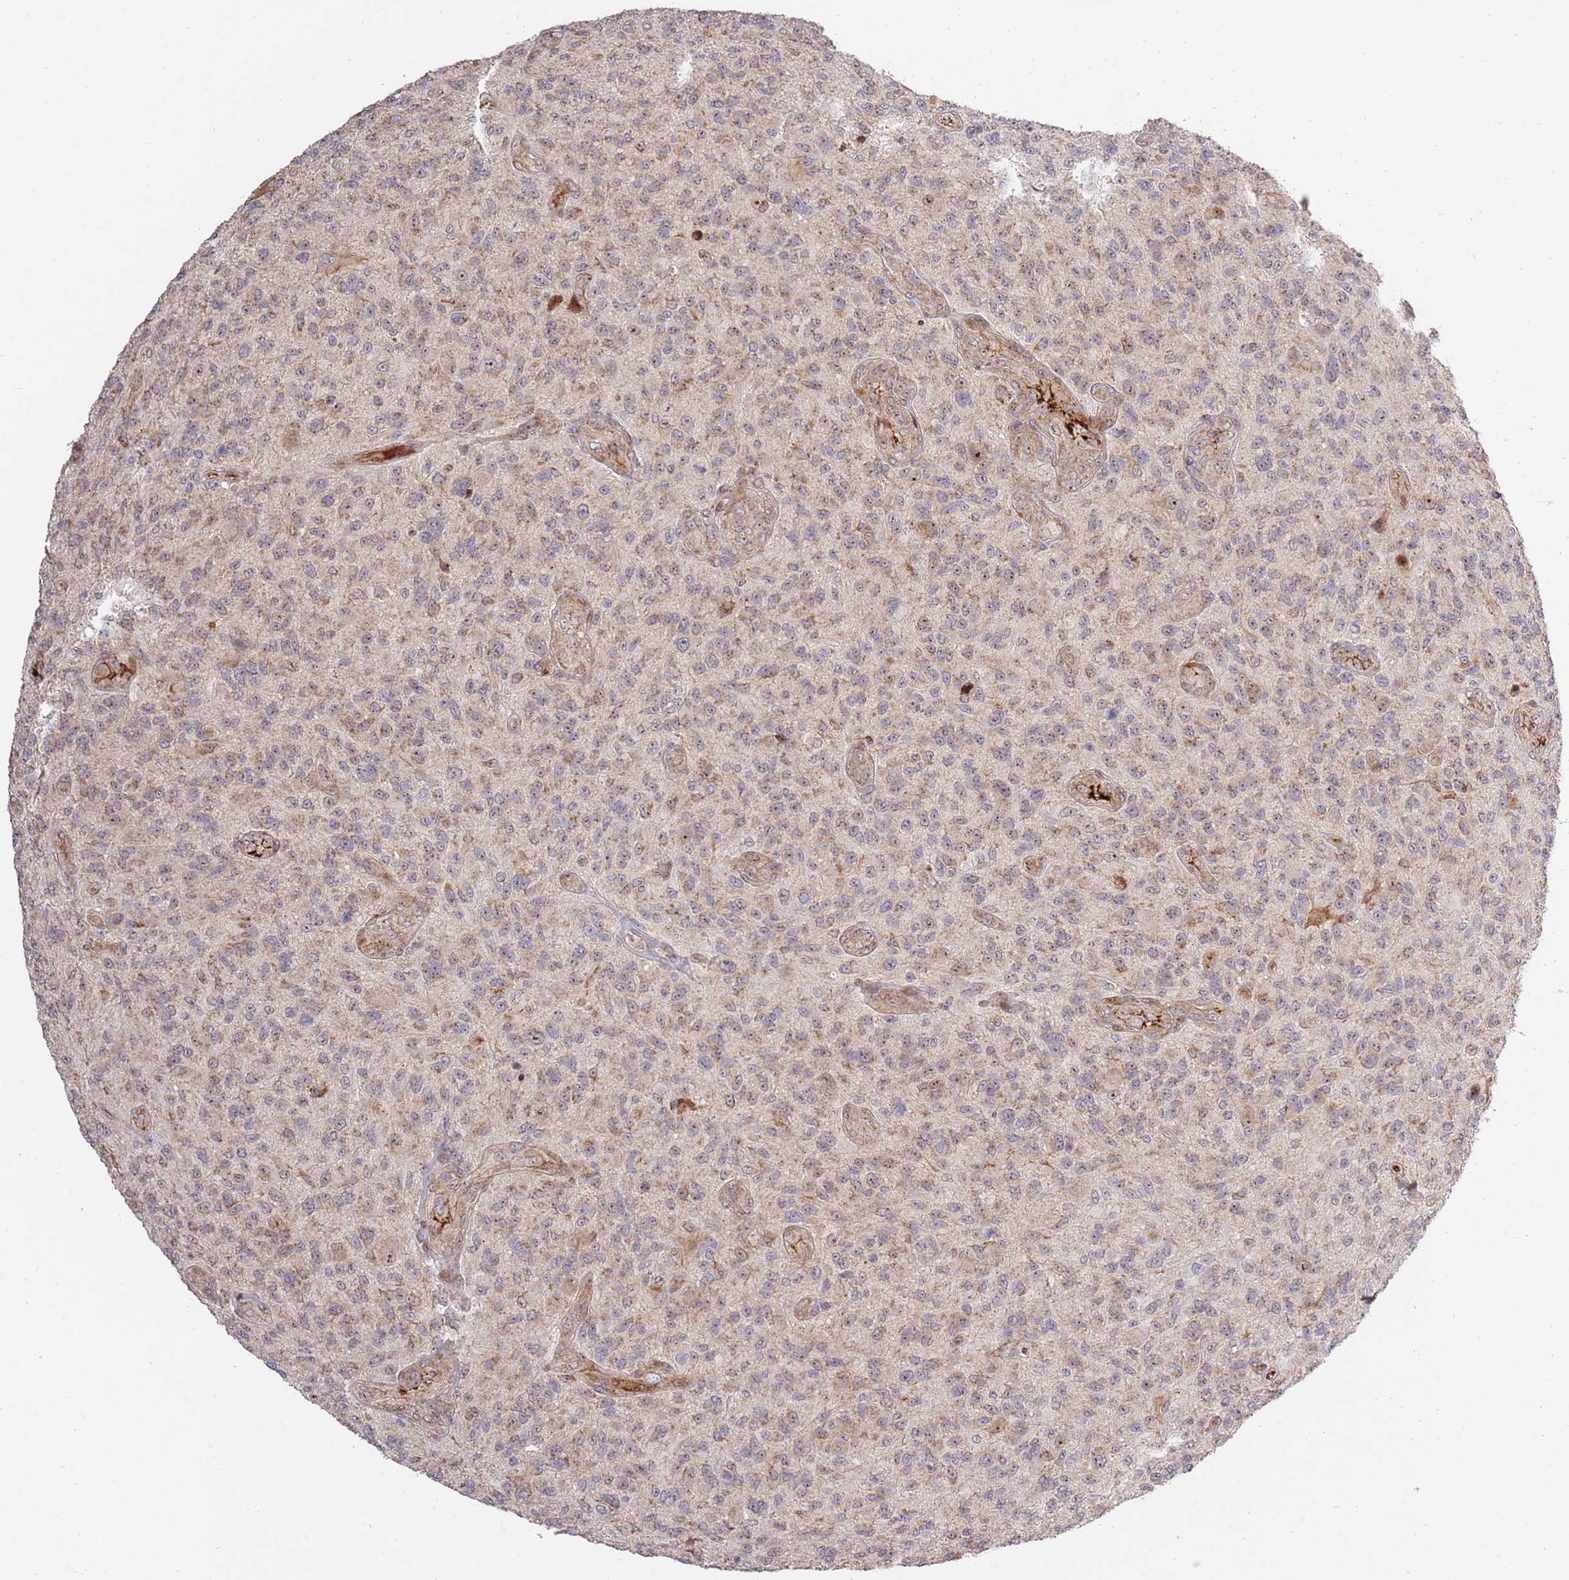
{"staining": {"intensity": "weak", "quantity": "25%-75%", "location": "cytoplasmic/membranous"}, "tissue": "glioma", "cell_type": "Tumor cells", "image_type": "cancer", "snomed": [{"axis": "morphology", "description": "Glioma, malignant, High grade"}, {"axis": "topography", "description": "Brain"}], "caption": "Protein staining displays weak cytoplasmic/membranous expression in approximately 25%-75% of tumor cells in malignant glioma (high-grade).", "gene": "KIF25", "patient": {"sex": "male", "age": 47}}